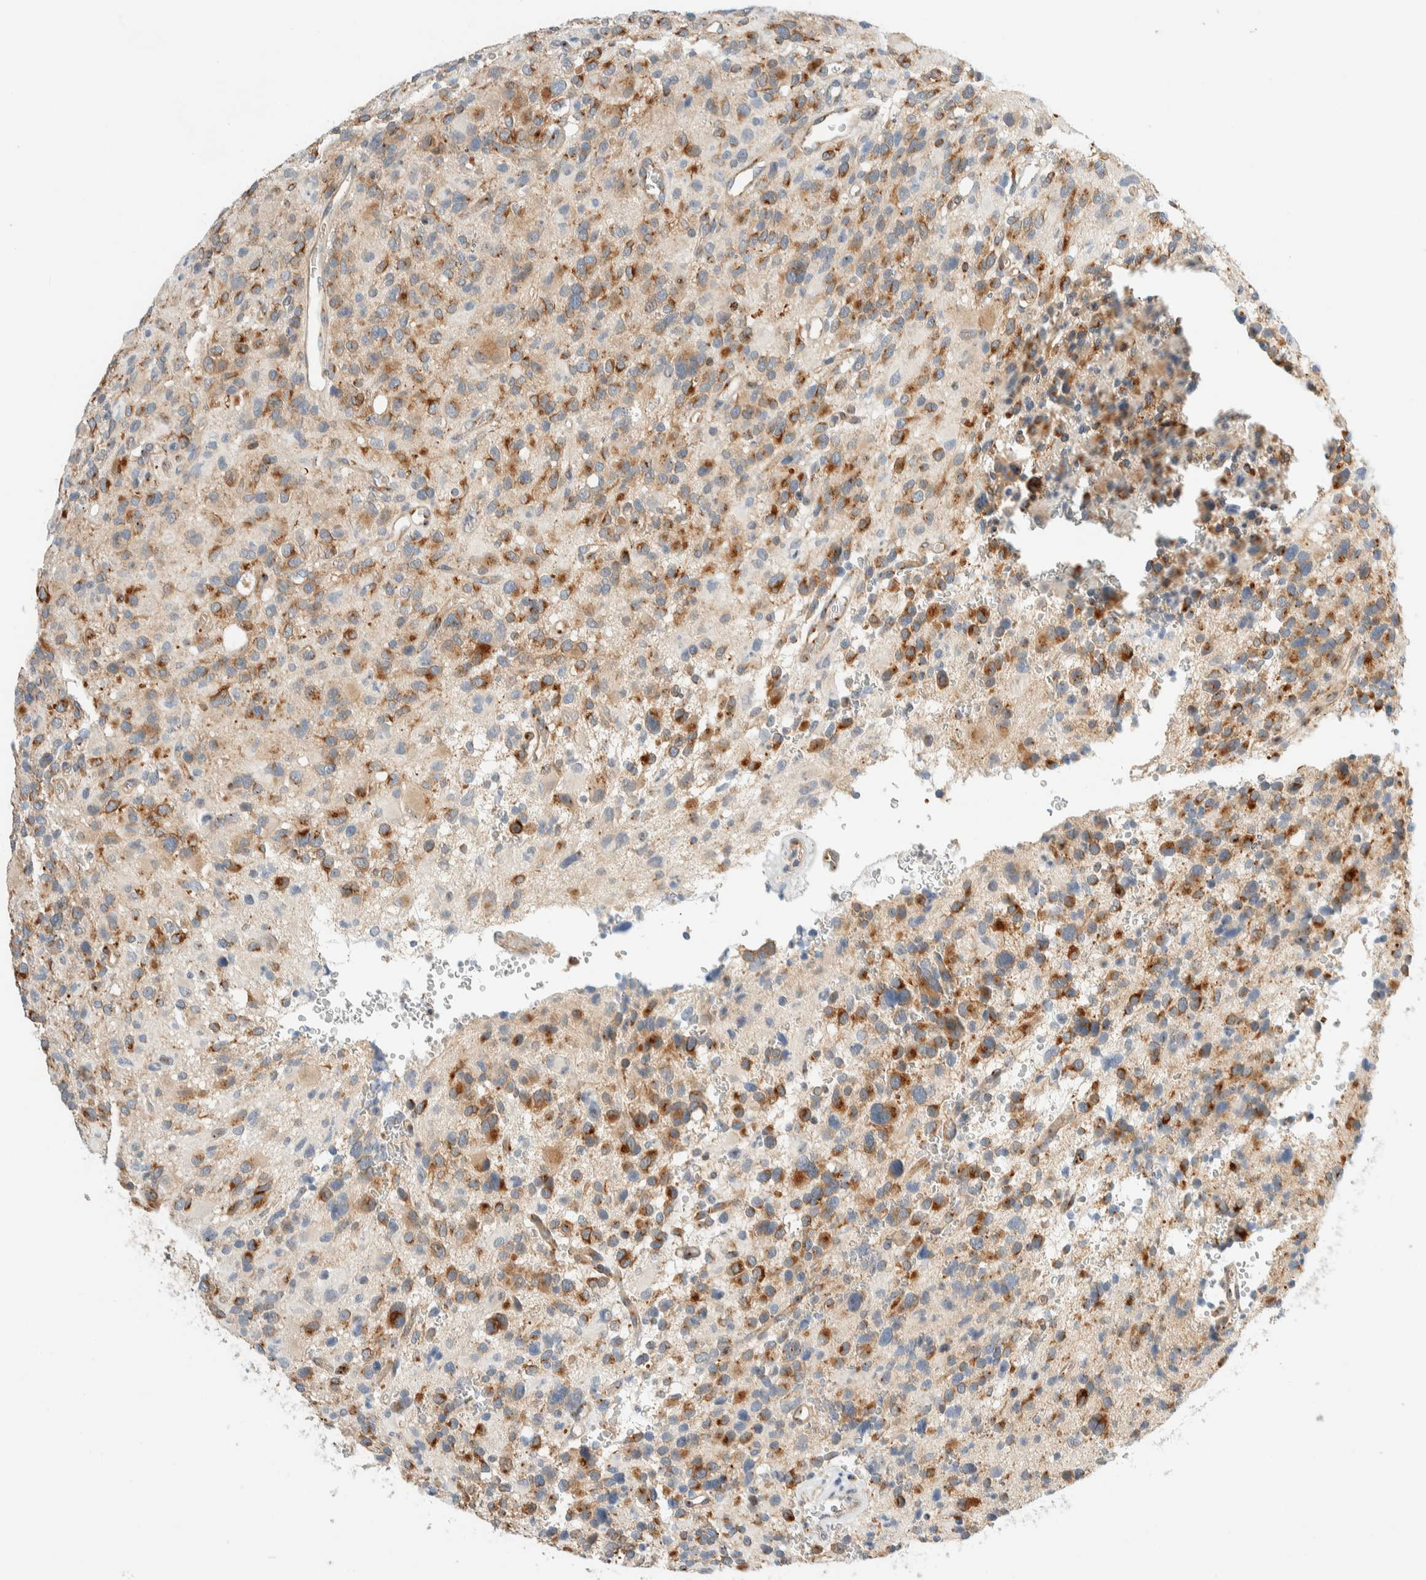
{"staining": {"intensity": "moderate", "quantity": ">75%", "location": "cytoplasmic/membranous"}, "tissue": "glioma", "cell_type": "Tumor cells", "image_type": "cancer", "snomed": [{"axis": "morphology", "description": "Glioma, malignant, High grade"}, {"axis": "topography", "description": "Brain"}], "caption": "IHC histopathology image of human glioma stained for a protein (brown), which shows medium levels of moderate cytoplasmic/membranous staining in approximately >75% of tumor cells.", "gene": "TMEM184B", "patient": {"sex": "male", "age": 48}}